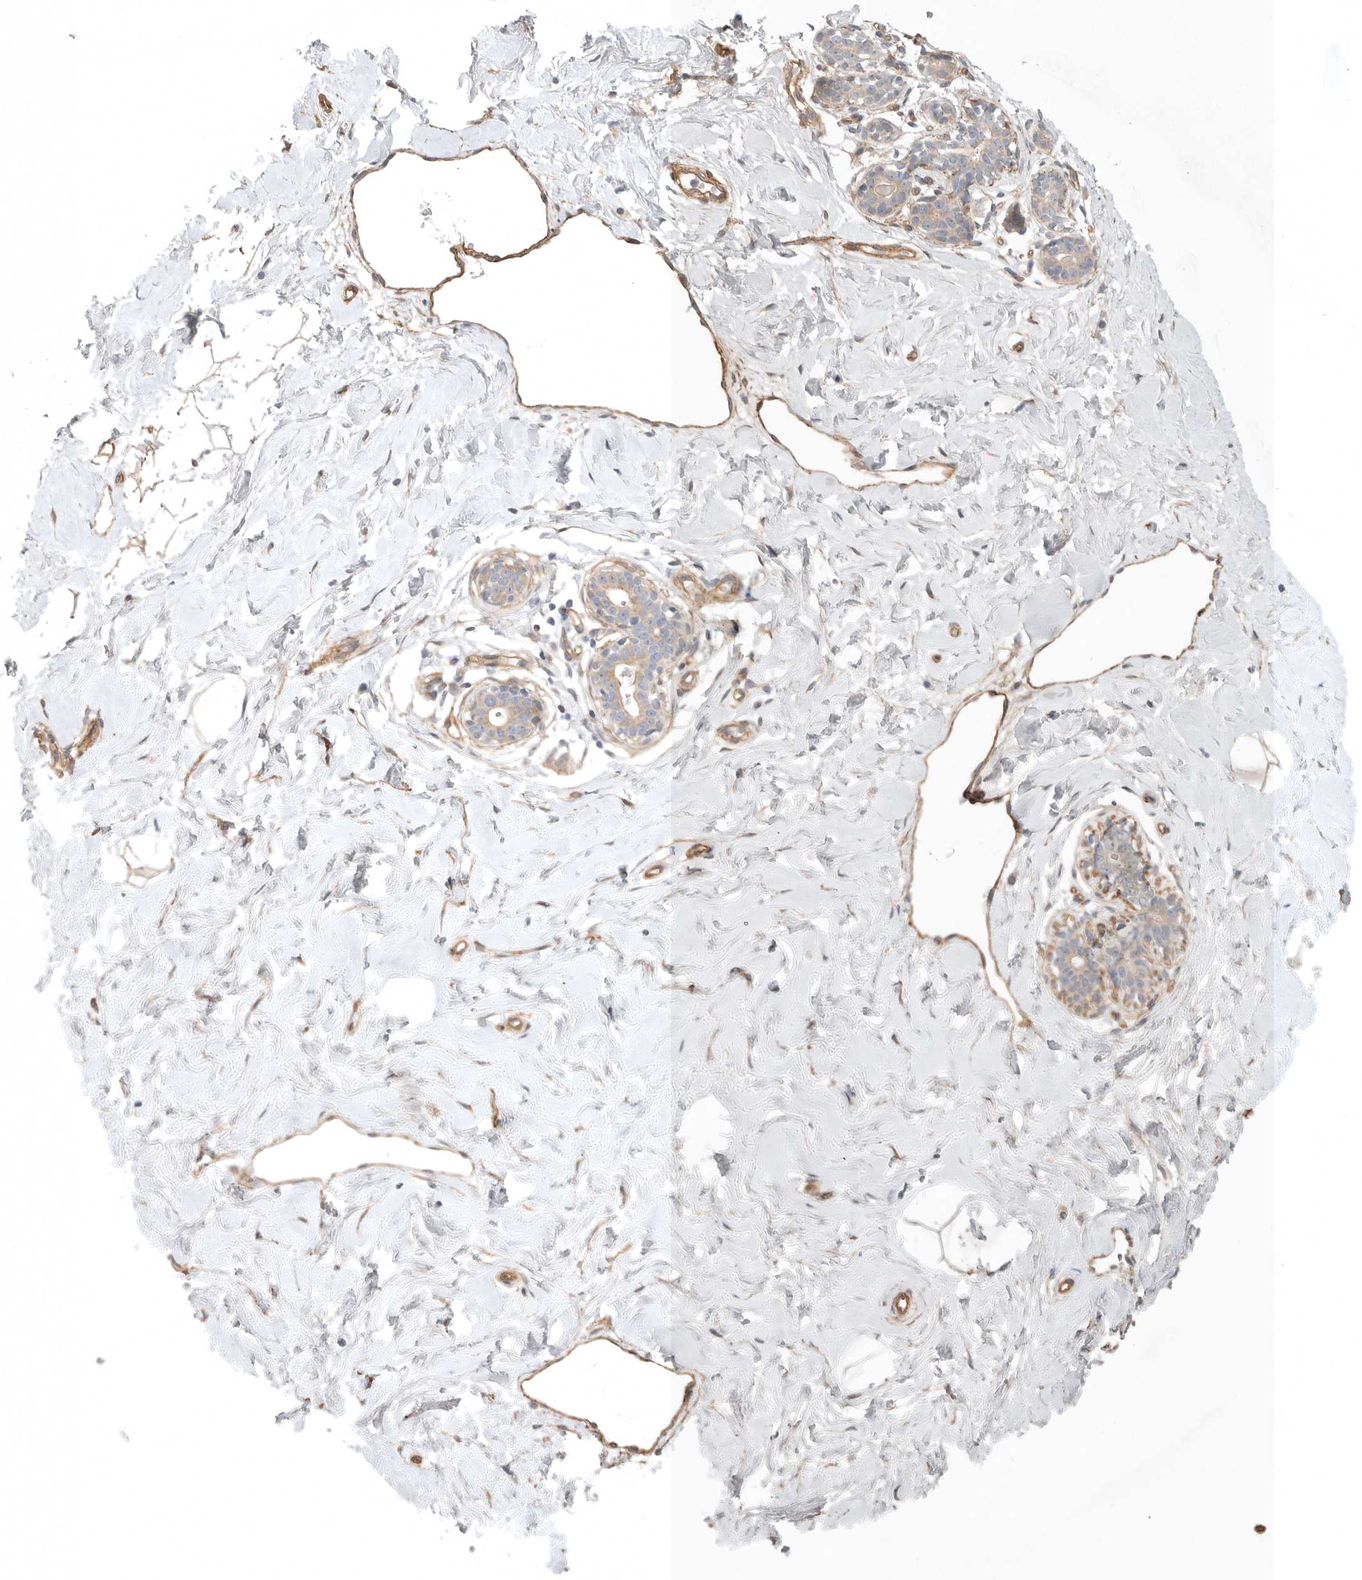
{"staining": {"intensity": "weak", "quantity": ">75%", "location": "cytoplasmic/membranous"}, "tissue": "breast", "cell_type": "Adipocytes", "image_type": "normal", "snomed": [{"axis": "morphology", "description": "Normal tissue, NOS"}, {"axis": "morphology", "description": "Adenoma, NOS"}, {"axis": "topography", "description": "Breast"}], "caption": "The histopathology image displays a brown stain indicating the presence of a protein in the cytoplasmic/membranous of adipocytes in breast.", "gene": "LONRF1", "patient": {"sex": "female", "age": 23}}